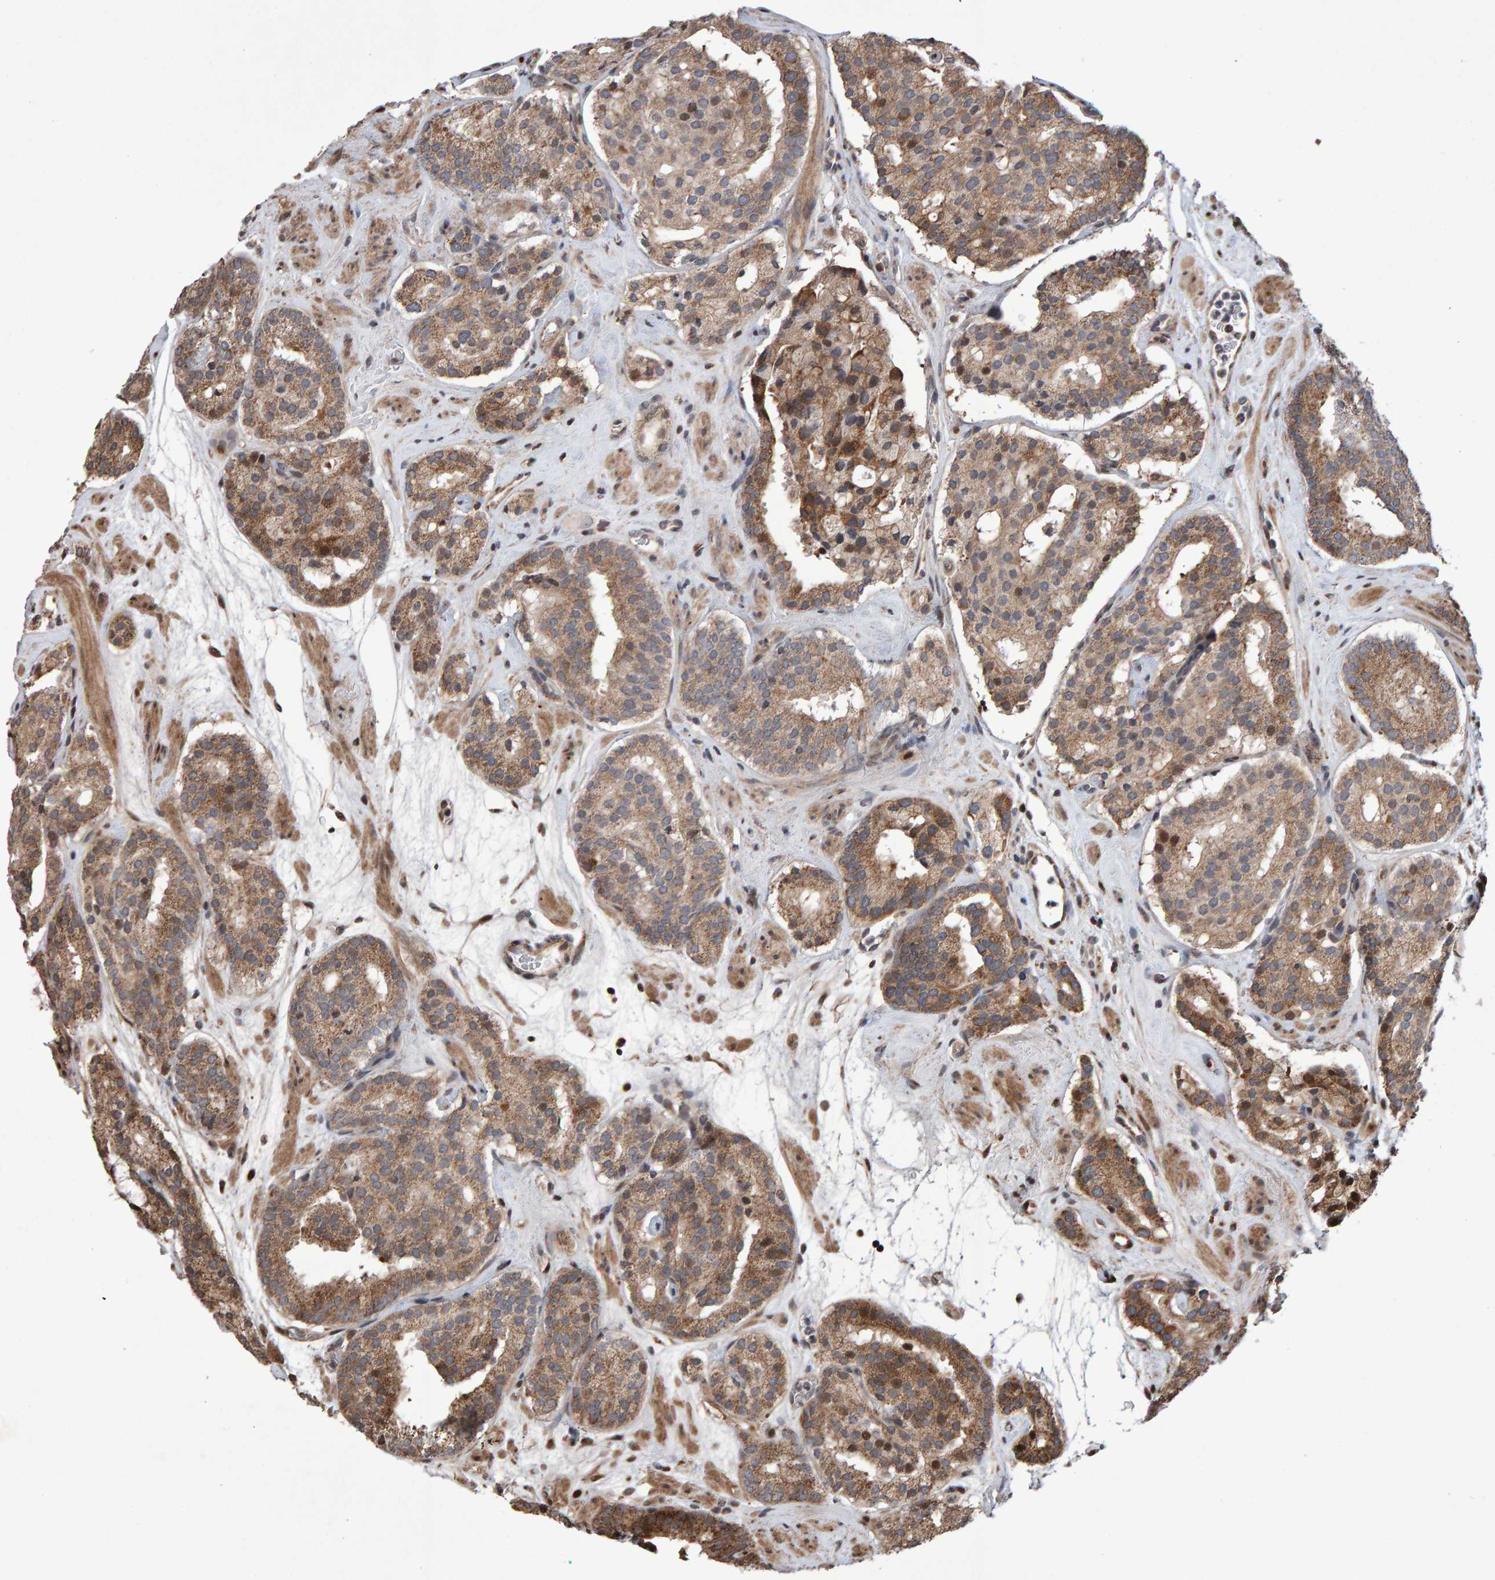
{"staining": {"intensity": "moderate", "quantity": ">75%", "location": "cytoplasmic/membranous"}, "tissue": "prostate cancer", "cell_type": "Tumor cells", "image_type": "cancer", "snomed": [{"axis": "morphology", "description": "Adenocarcinoma, Low grade"}, {"axis": "topography", "description": "Prostate"}], "caption": "DAB (3,3'-diaminobenzidine) immunohistochemical staining of human prostate cancer (low-grade adenocarcinoma) reveals moderate cytoplasmic/membranous protein positivity in about >75% of tumor cells.", "gene": "PECR", "patient": {"sex": "male", "age": 69}}